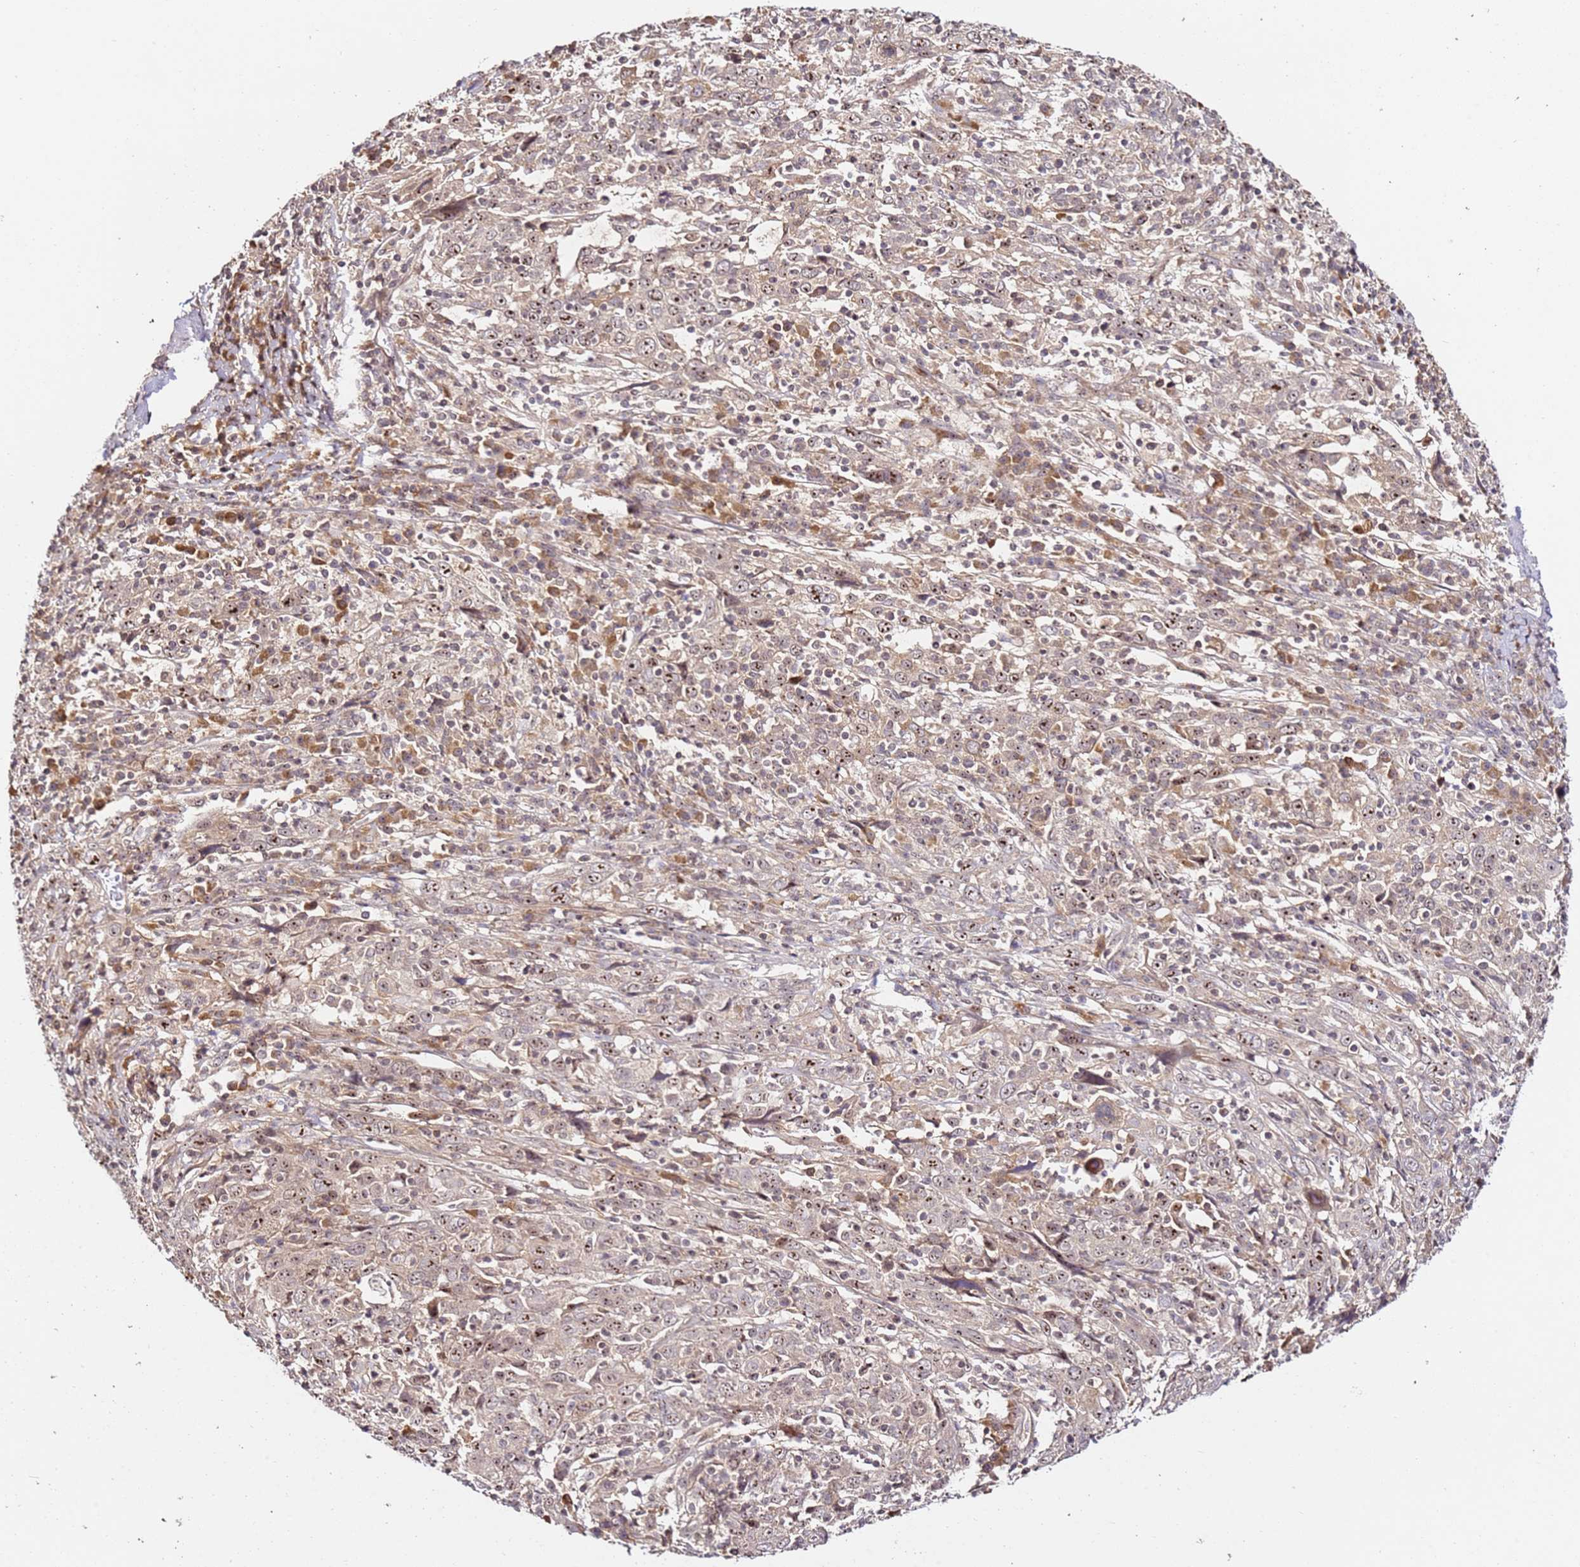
{"staining": {"intensity": "weak", "quantity": ">75%", "location": "nuclear"}, "tissue": "cervical cancer", "cell_type": "Tumor cells", "image_type": "cancer", "snomed": [{"axis": "morphology", "description": "Squamous cell carcinoma, NOS"}, {"axis": "topography", "description": "Cervix"}], "caption": "This is a photomicrograph of IHC staining of cervical cancer, which shows weak expression in the nuclear of tumor cells.", "gene": "DDX27", "patient": {"sex": "female", "age": 46}}